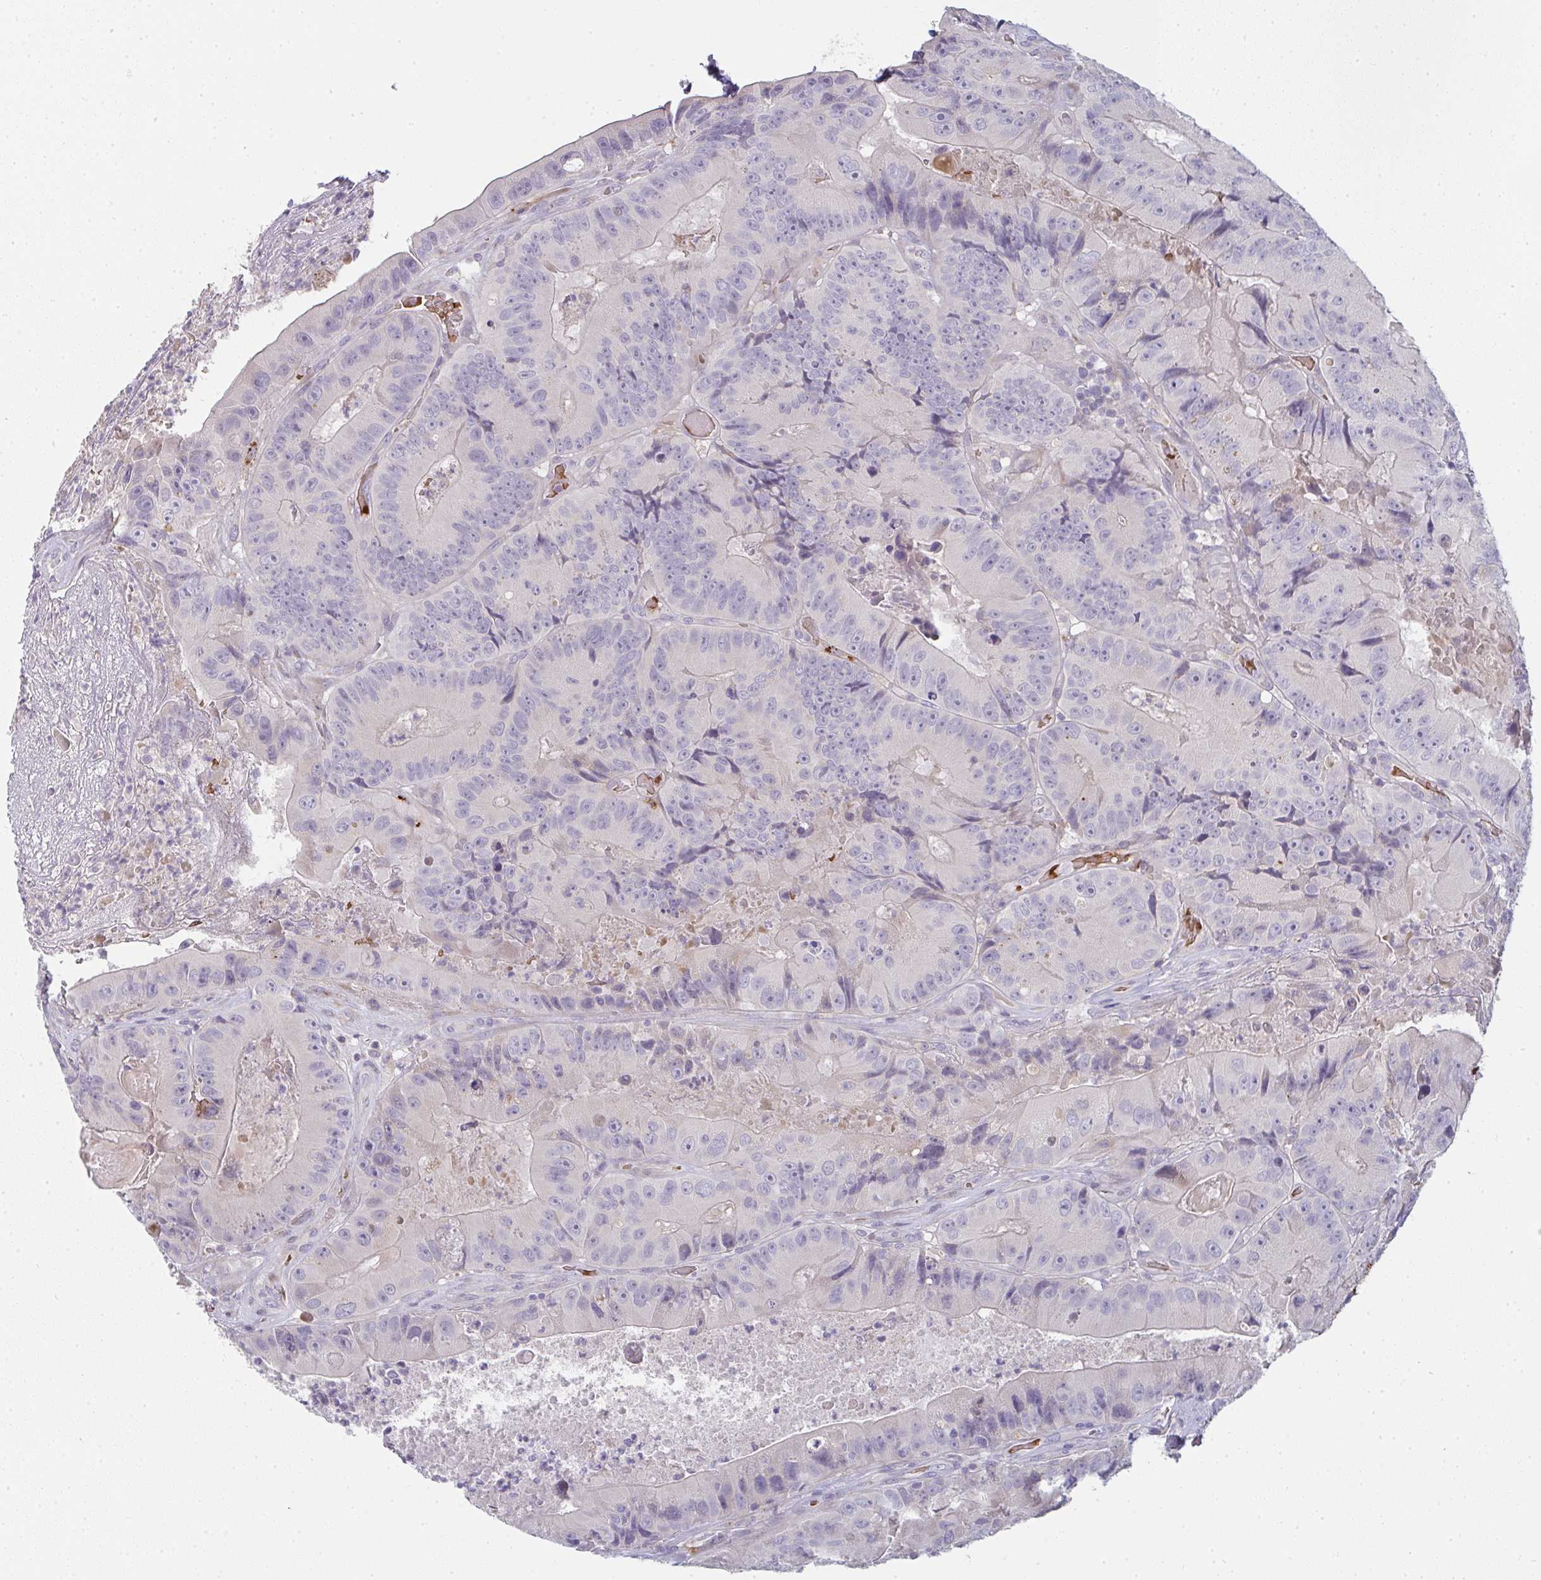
{"staining": {"intensity": "negative", "quantity": "none", "location": "none"}, "tissue": "colorectal cancer", "cell_type": "Tumor cells", "image_type": "cancer", "snomed": [{"axis": "morphology", "description": "Adenocarcinoma, NOS"}, {"axis": "topography", "description": "Colon"}], "caption": "IHC of human colorectal cancer exhibits no expression in tumor cells.", "gene": "SHB", "patient": {"sex": "female", "age": 86}}